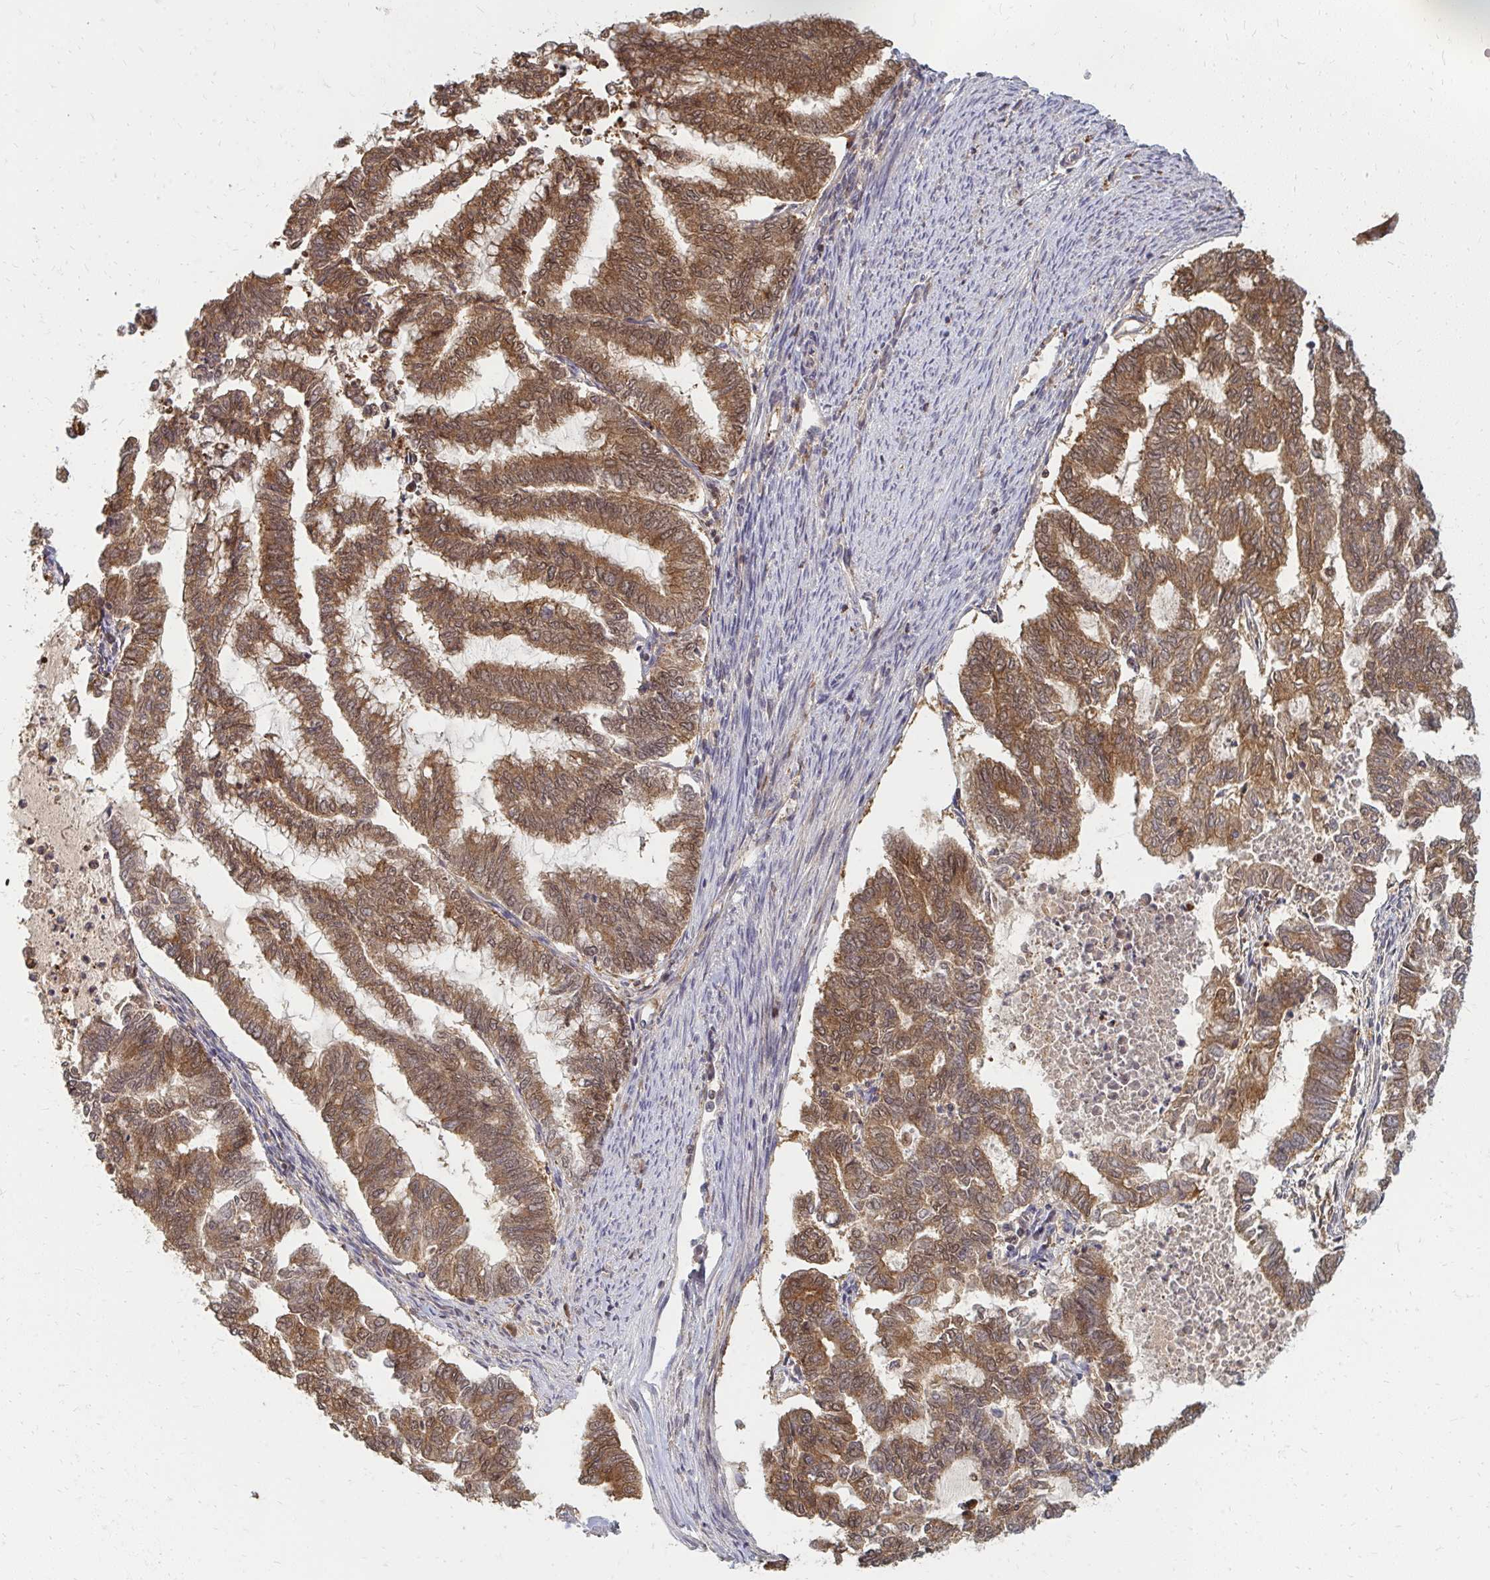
{"staining": {"intensity": "moderate", "quantity": ">75%", "location": "cytoplasmic/membranous"}, "tissue": "endometrial cancer", "cell_type": "Tumor cells", "image_type": "cancer", "snomed": [{"axis": "morphology", "description": "Adenocarcinoma, NOS"}, {"axis": "topography", "description": "Endometrium"}], "caption": "A brown stain highlights moderate cytoplasmic/membranous expression of a protein in endometrial cancer tumor cells. The protein is shown in brown color, while the nuclei are stained blue.", "gene": "ZNF285", "patient": {"sex": "female", "age": 79}}